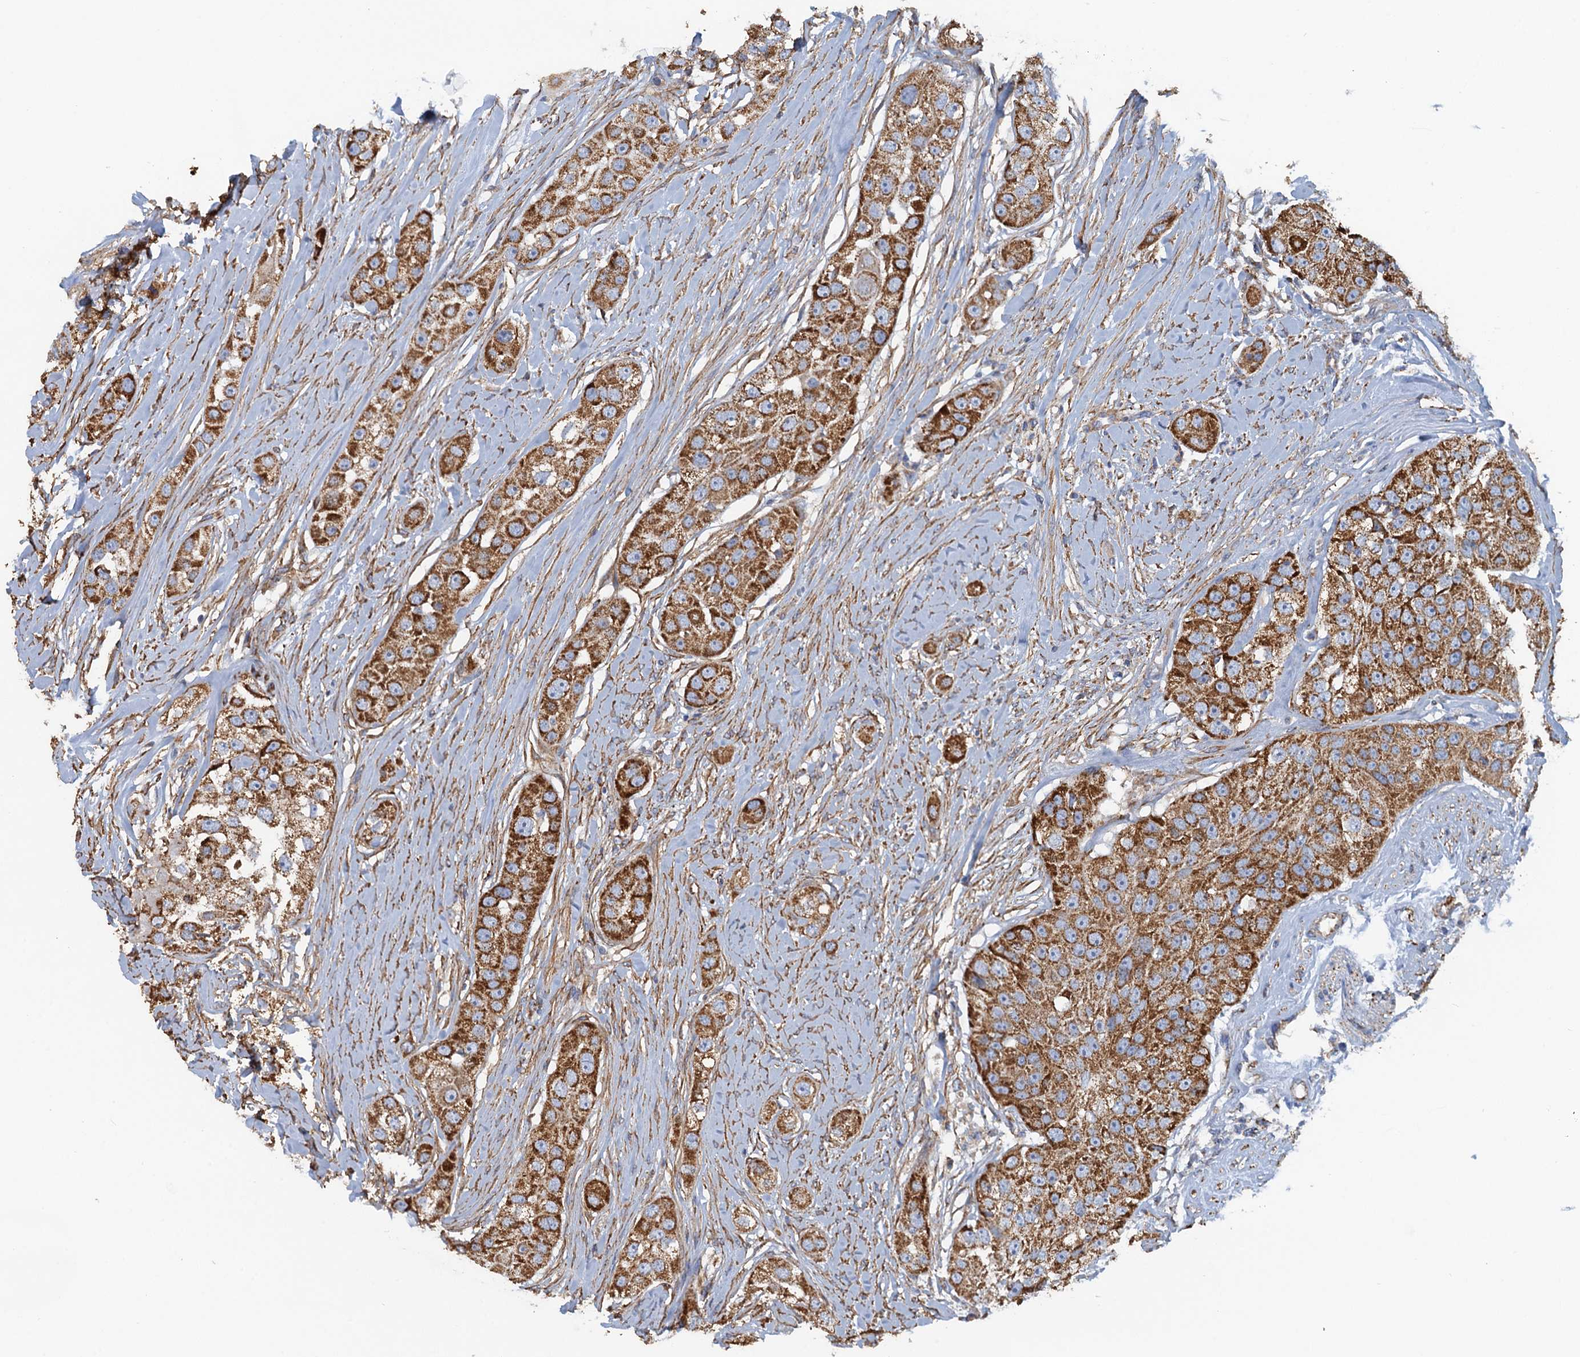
{"staining": {"intensity": "moderate", "quantity": ">75%", "location": "cytoplasmic/membranous"}, "tissue": "head and neck cancer", "cell_type": "Tumor cells", "image_type": "cancer", "snomed": [{"axis": "morphology", "description": "Normal tissue, NOS"}, {"axis": "morphology", "description": "Squamous cell carcinoma, NOS"}, {"axis": "topography", "description": "Skeletal muscle"}, {"axis": "topography", "description": "Head-Neck"}], "caption": "The immunohistochemical stain labels moderate cytoplasmic/membranous positivity in tumor cells of head and neck squamous cell carcinoma tissue. Nuclei are stained in blue.", "gene": "GCSH", "patient": {"sex": "male", "age": 51}}